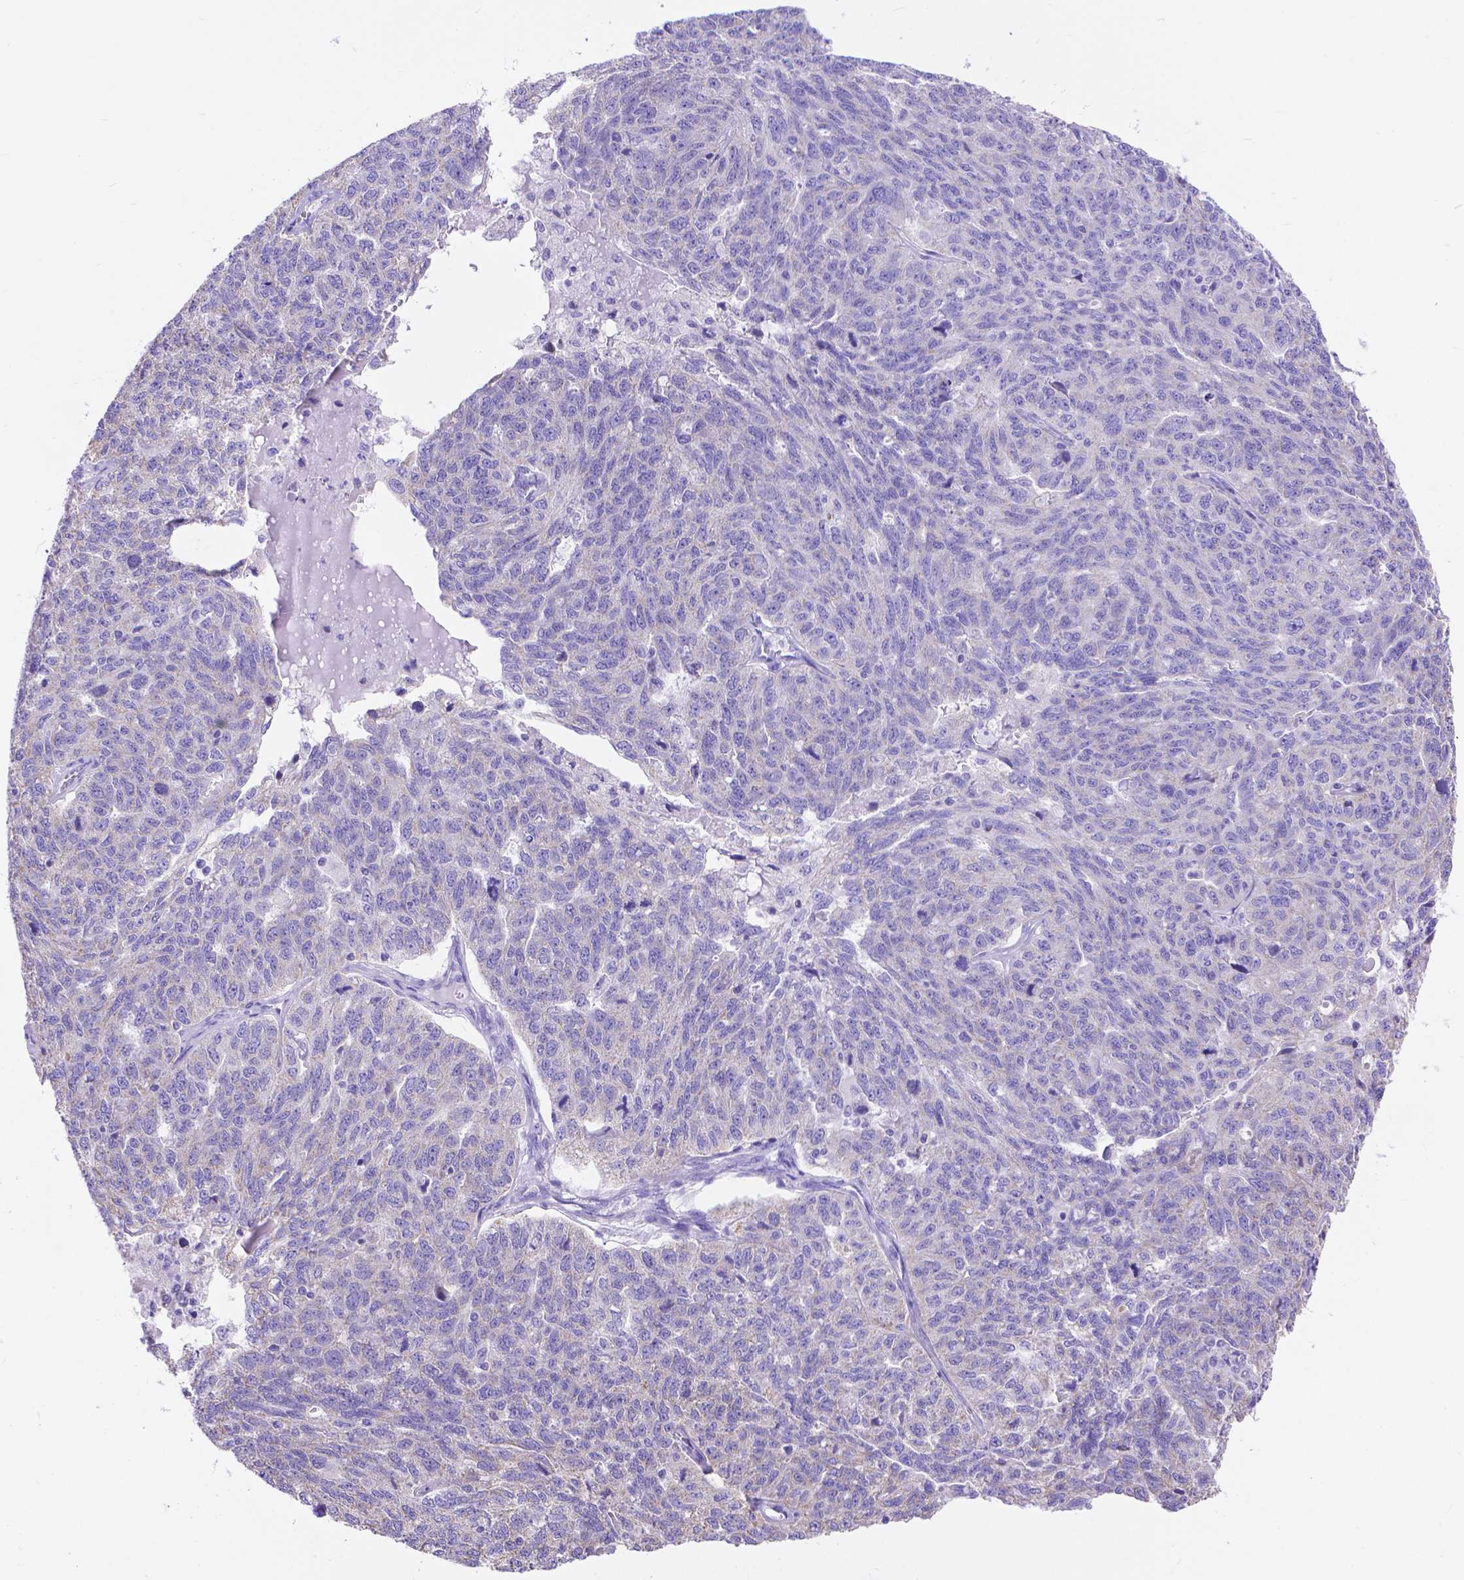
{"staining": {"intensity": "negative", "quantity": "none", "location": "none"}, "tissue": "ovarian cancer", "cell_type": "Tumor cells", "image_type": "cancer", "snomed": [{"axis": "morphology", "description": "Cystadenocarcinoma, serous, NOS"}, {"axis": "topography", "description": "Ovary"}], "caption": "Immunohistochemistry (IHC) of human ovarian cancer exhibits no staining in tumor cells.", "gene": "DHRS2", "patient": {"sex": "female", "age": 71}}